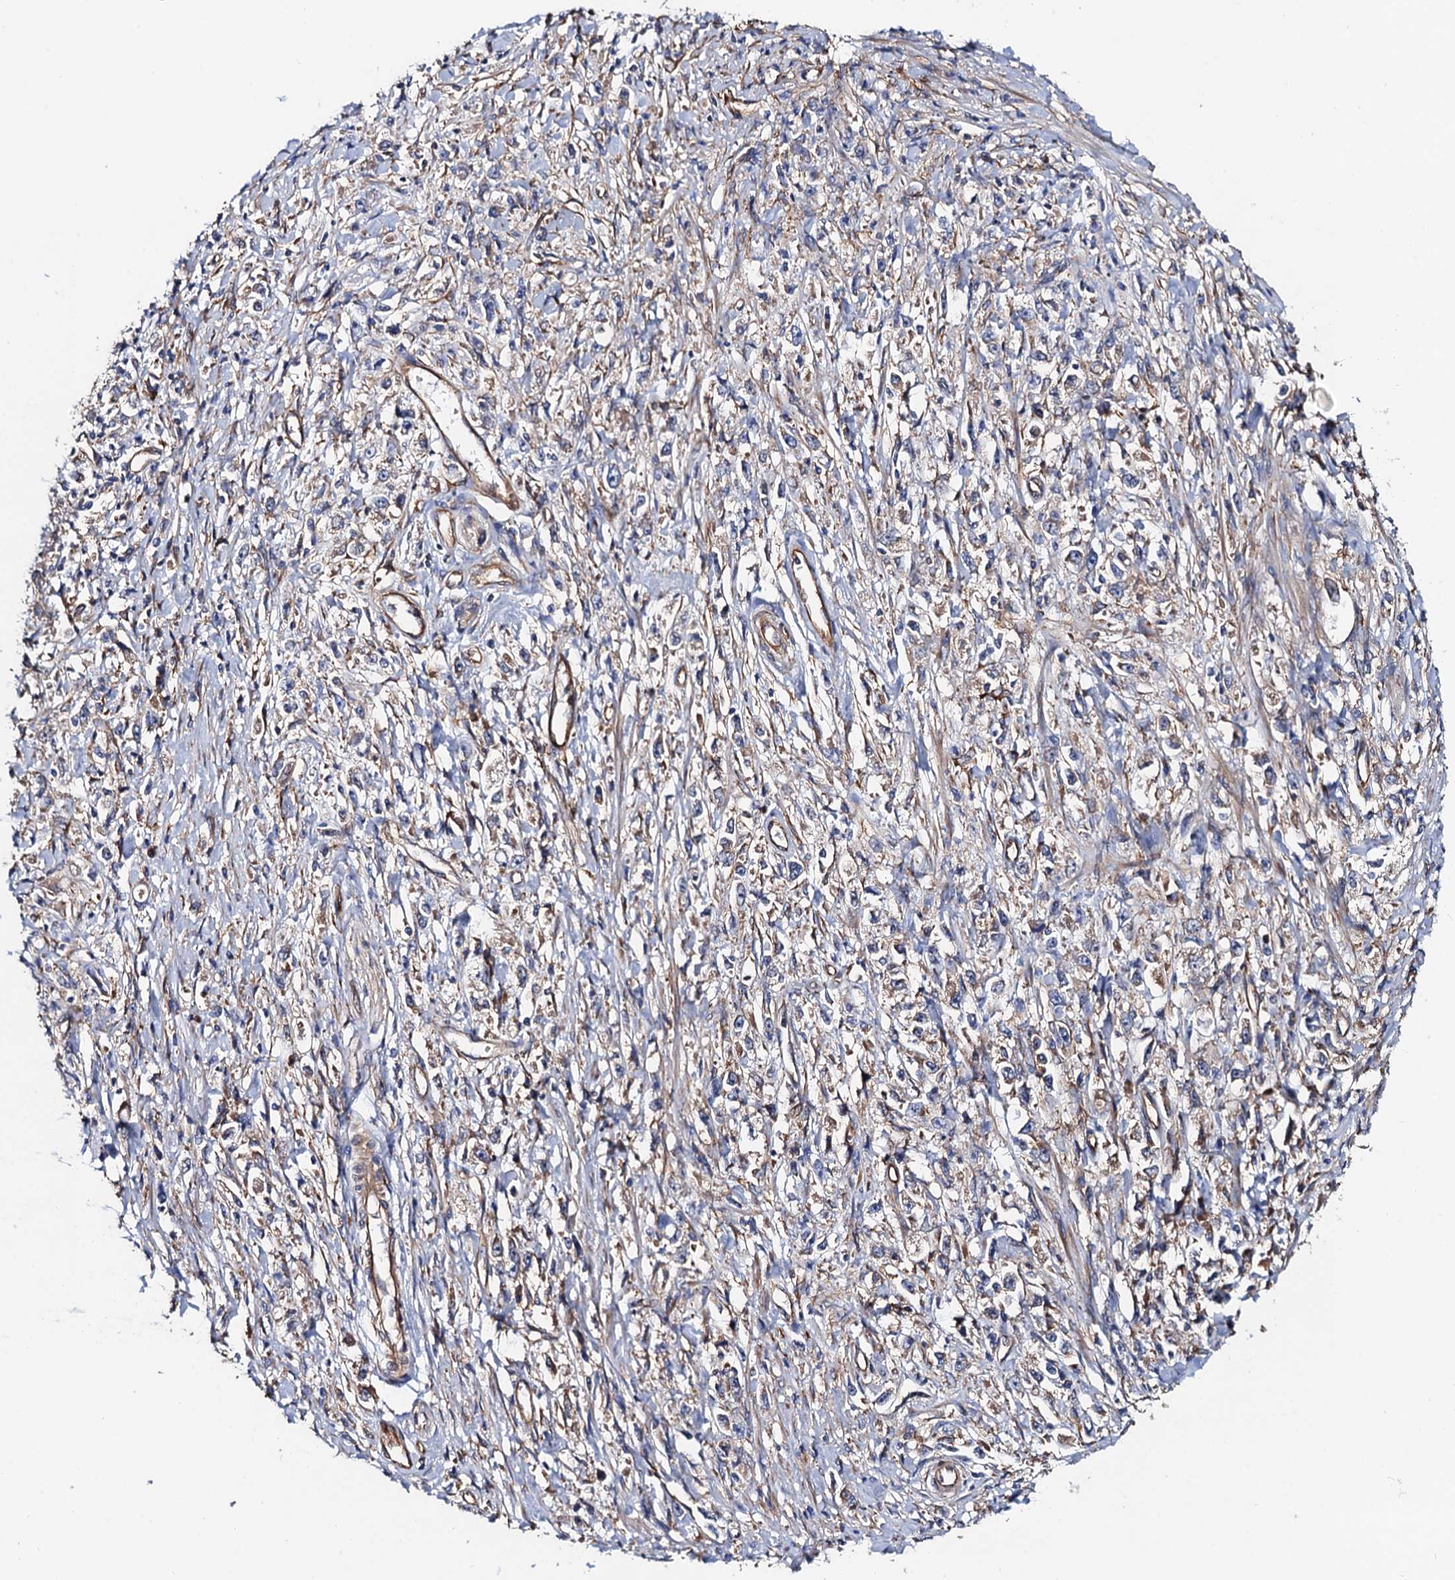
{"staining": {"intensity": "negative", "quantity": "none", "location": "none"}, "tissue": "stomach cancer", "cell_type": "Tumor cells", "image_type": "cancer", "snomed": [{"axis": "morphology", "description": "Adenocarcinoma, NOS"}, {"axis": "topography", "description": "Stomach"}], "caption": "Protein analysis of stomach adenocarcinoma displays no significant expression in tumor cells.", "gene": "MRPL48", "patient": {"sex": "female", "age": 59}}